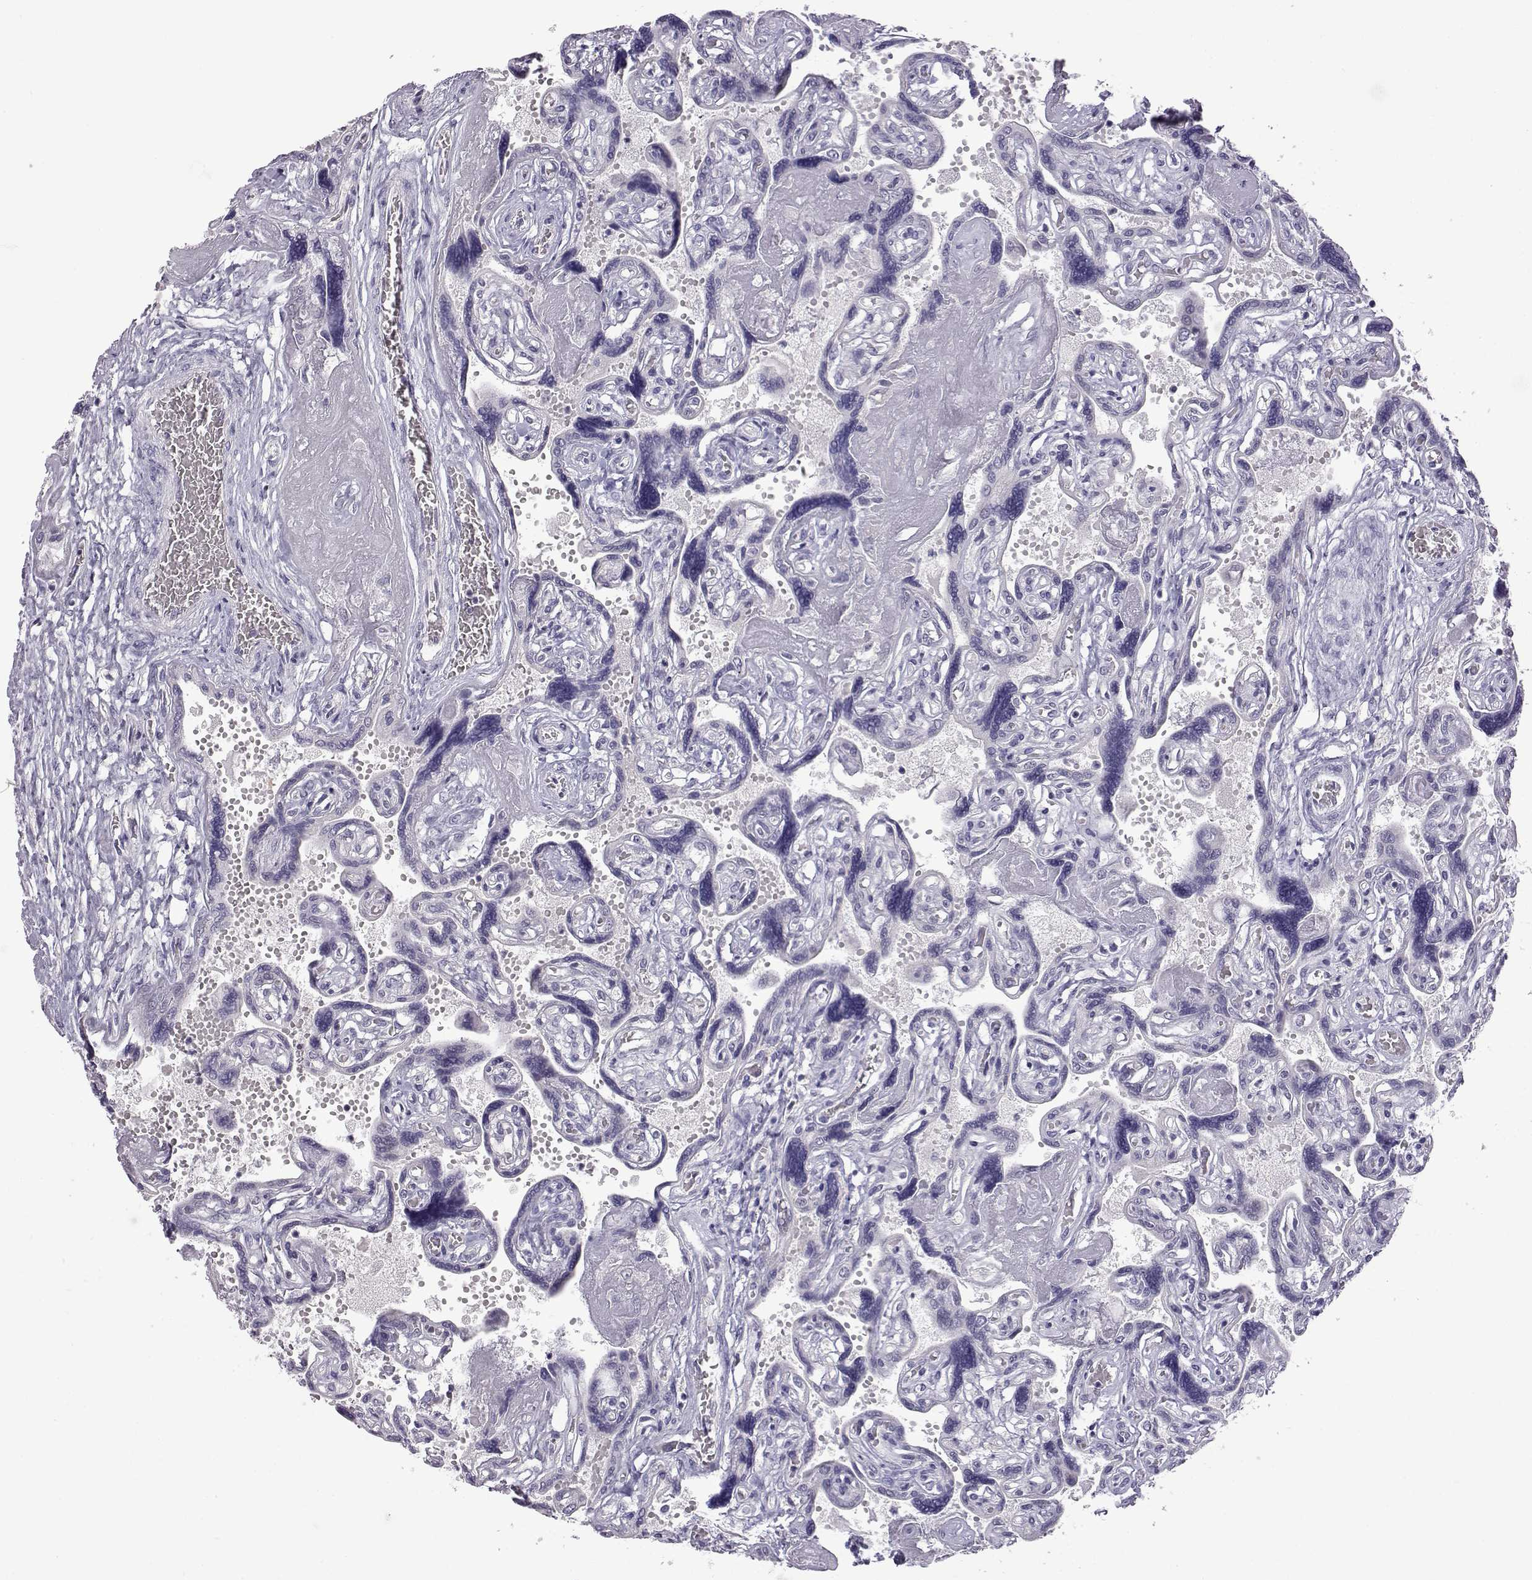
{"staining": {"intensity": "negative", "quantity": "none", "location": "none"}, "tissue": "placenta", "cell_type": "Decidual cells", "image_type": "normal", "snomed": [{"axis": "morphology", "description": "Normal tissue, NOS"}, {"axis": "topography", "description": "Placenta"}], "caption": "A high-resolution micrograph shows immunohistochemistry (IHC) staining of normal placenta, which displays no significant staining in decidual cells.", "gene": "VGF", "patient": {"sex": "female", "age": 32}}